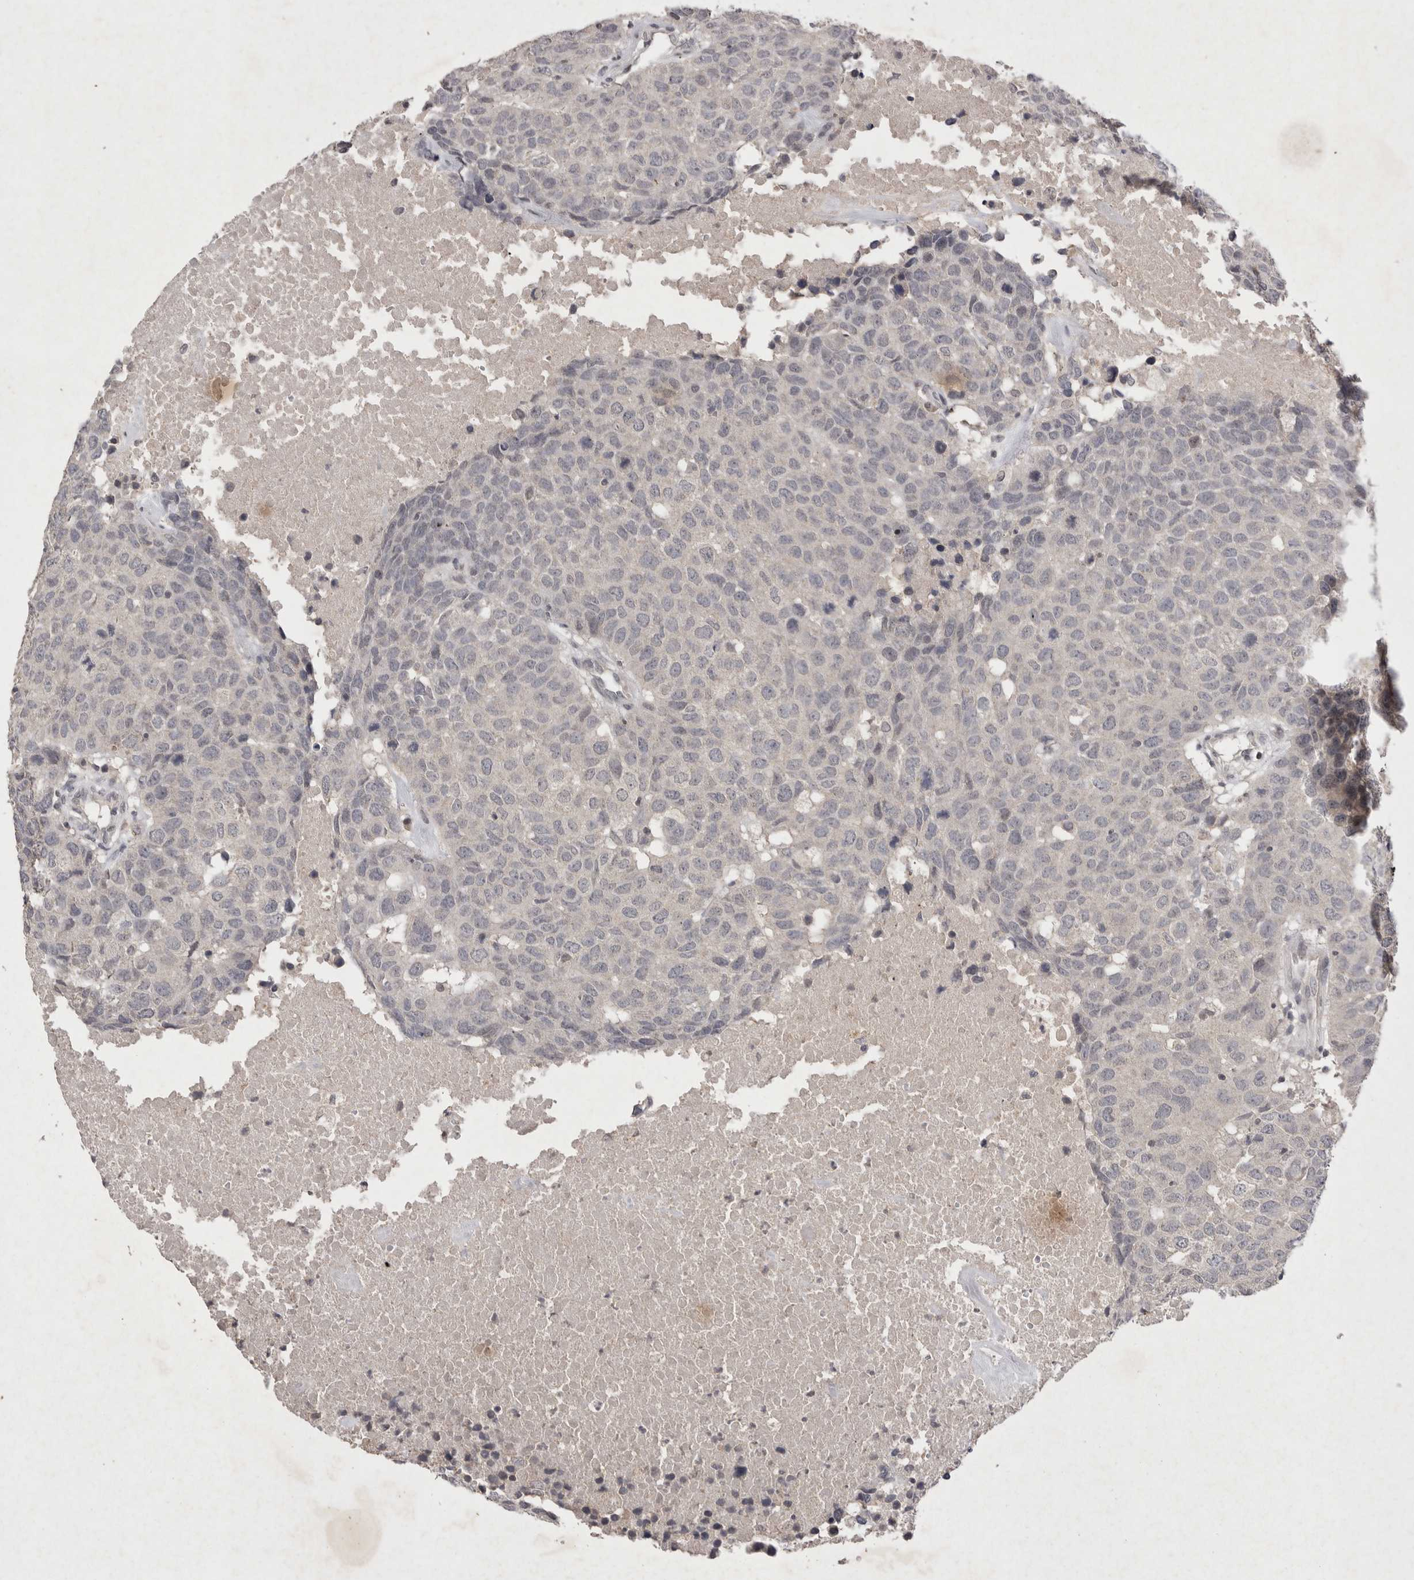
{"staining": {"intensity": "negative", "quantity": "none", "location": "none"}, "tissue": "head and neck cancer", "cell_type": "Tumor cells", "image_type": "cancer", "snomed": [{"axis": "morphology", "description": "Squamous cell carcinoma, NOS"}, {"axis": "topography", "description": "Head-Neck"}], "caption": "Head and neck cancer (squamous cell carcinoma) was stained to show a protein in brown. There is no significant positivity in tumor cells. The staining was performed using DAB to visualize the protein expression in brown, while the nuclei were stained in blue with hematoxylin (Magnification: 20x).", "gene": "APLNR", "patient": {"sex": "male", "age": 66}}